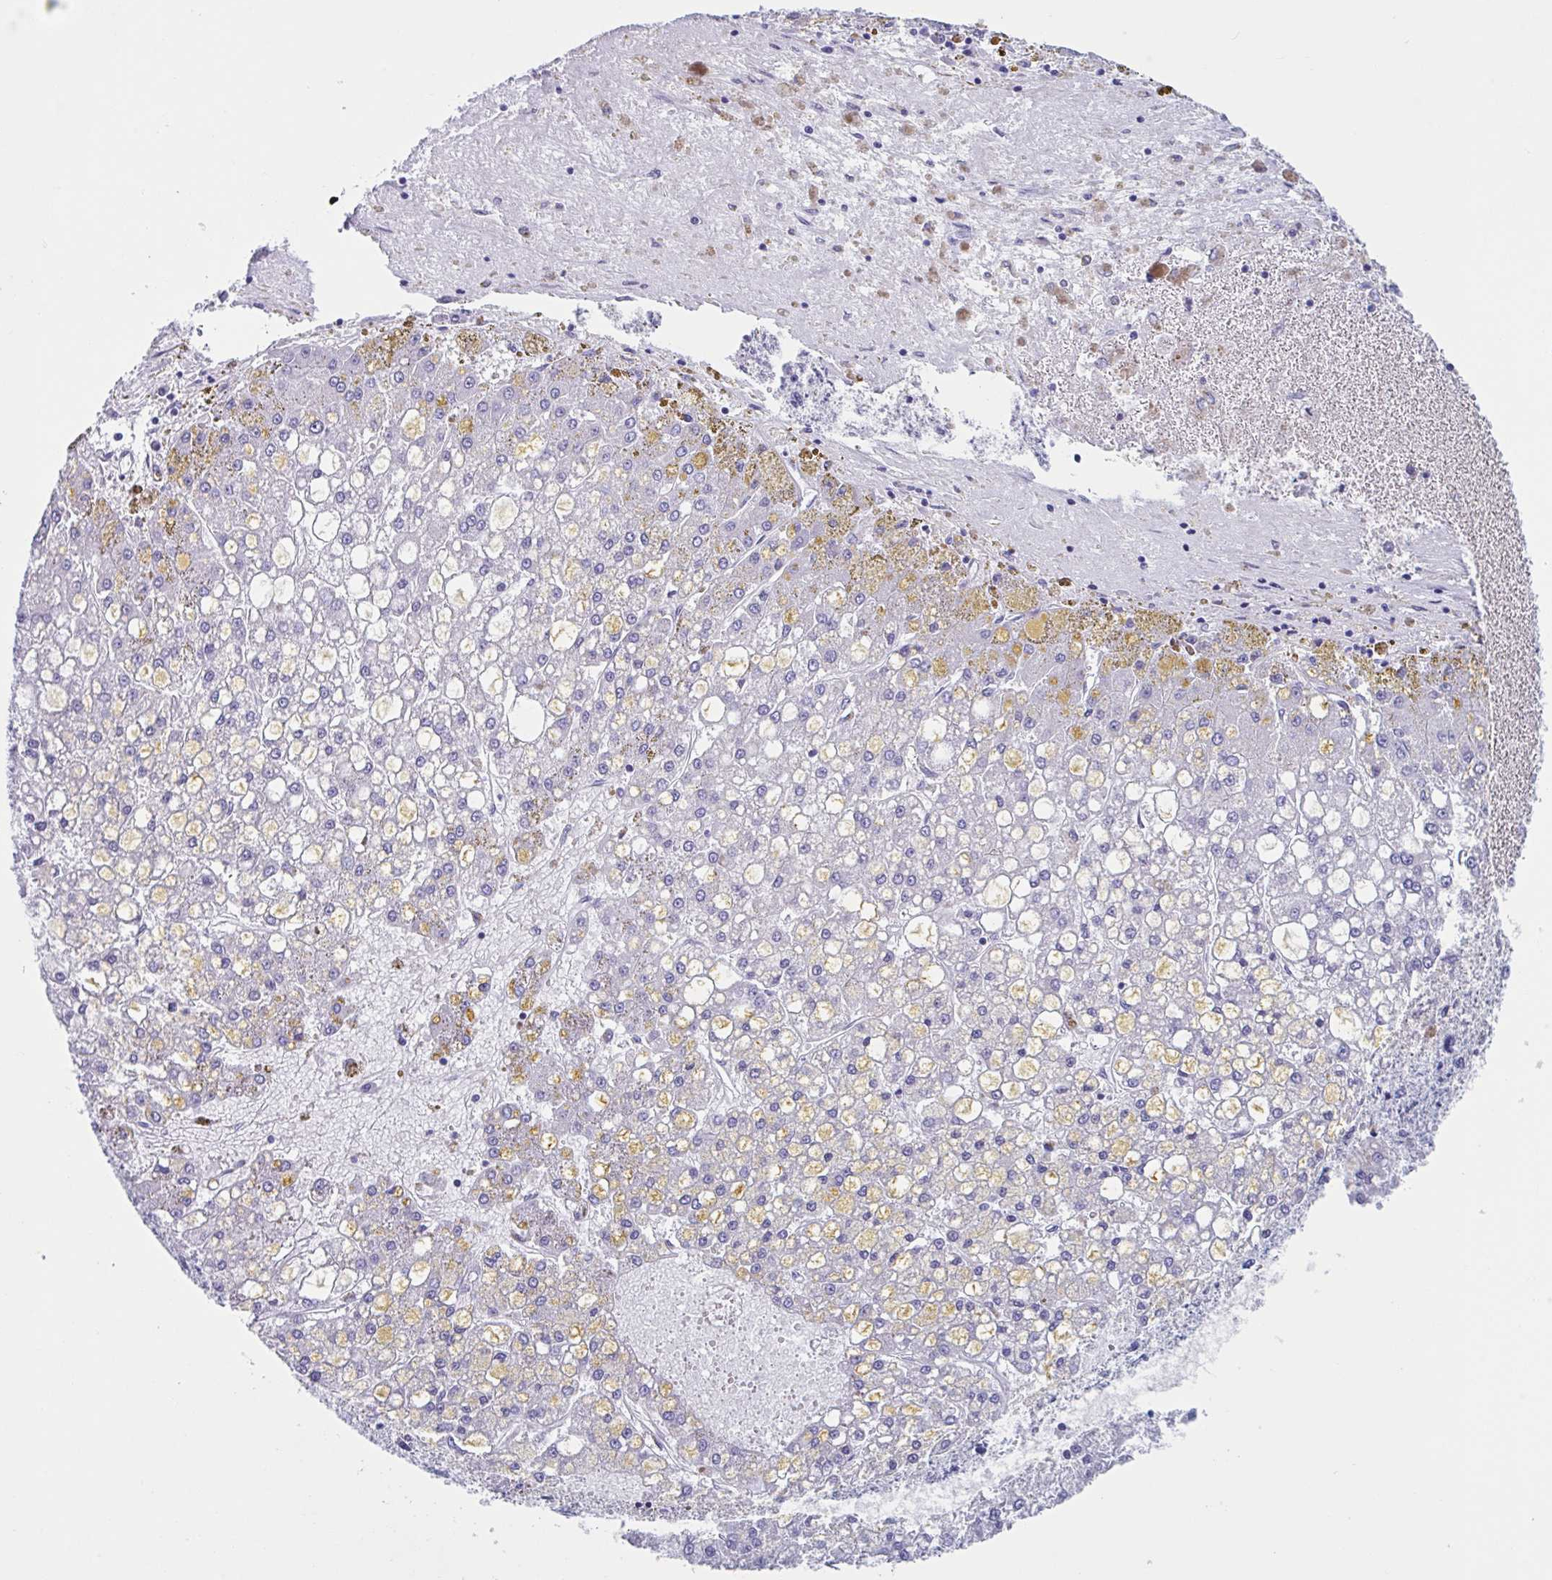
{"staining": {"intensity": "negative", "quantity": "none", "location": "none"}, "tissue": "liver cancer", "cell_type": "Tumor cells", "image_type": "cancer", "snomed": [{"axis": "morphology", "description": "Carcinoma, Hepatocellular, NOS"}, {"axis": "topography", "description": "Liver"}], "caption": "The IHC histopathology image has no significant positivity in tumor cells of liver hepatocellular carcinoma tissue. Brightfield microscopy of immunohistochemistry (IHC) stained with DAB (brown) and hematoxylin (blue), captured at high magnification.", "gene": "USP35", "patient": {"sex": "male", "age": 67}}